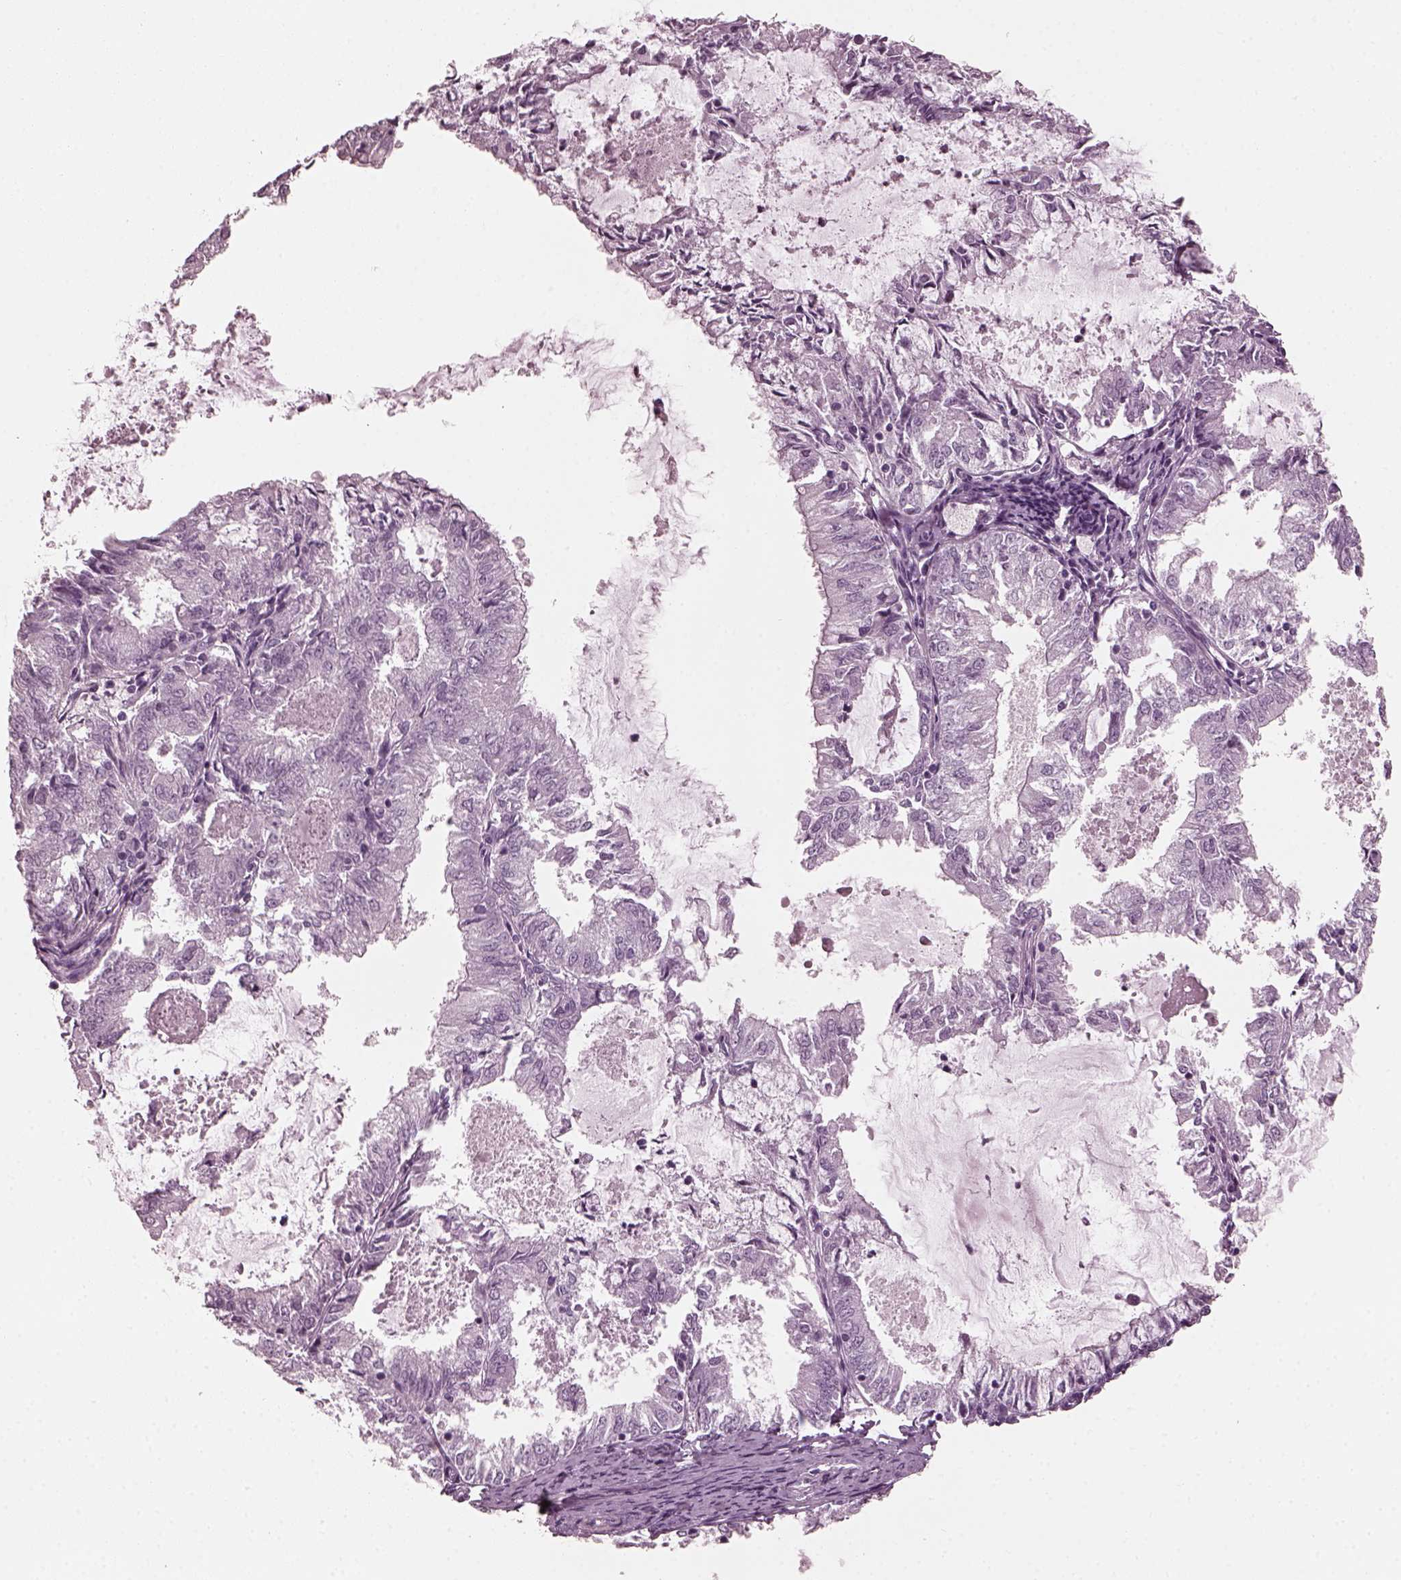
{"staining": {"intensity": "negative", "quantity": "none", "location": "none"}, "tissue": "endometrial cancer", "cell_type": "Tumor cells", "image_type": "cancer", "snomed": [{"axis": "morphology", "description": "Adenocarcinoma, NOS"}, {"axis": "topography", "description": "Endometrium"}], "caption": "Immunohistochemistry (IHC) image of neoplastic tissue: adenocarcinoma (endometrial) stained with DAB (3,3'-diaminobenzidine) demonstrates no significant protein staining in tumor cells.", "gene": "GRM6", "patient": {"sex": "female", "age": 57}}